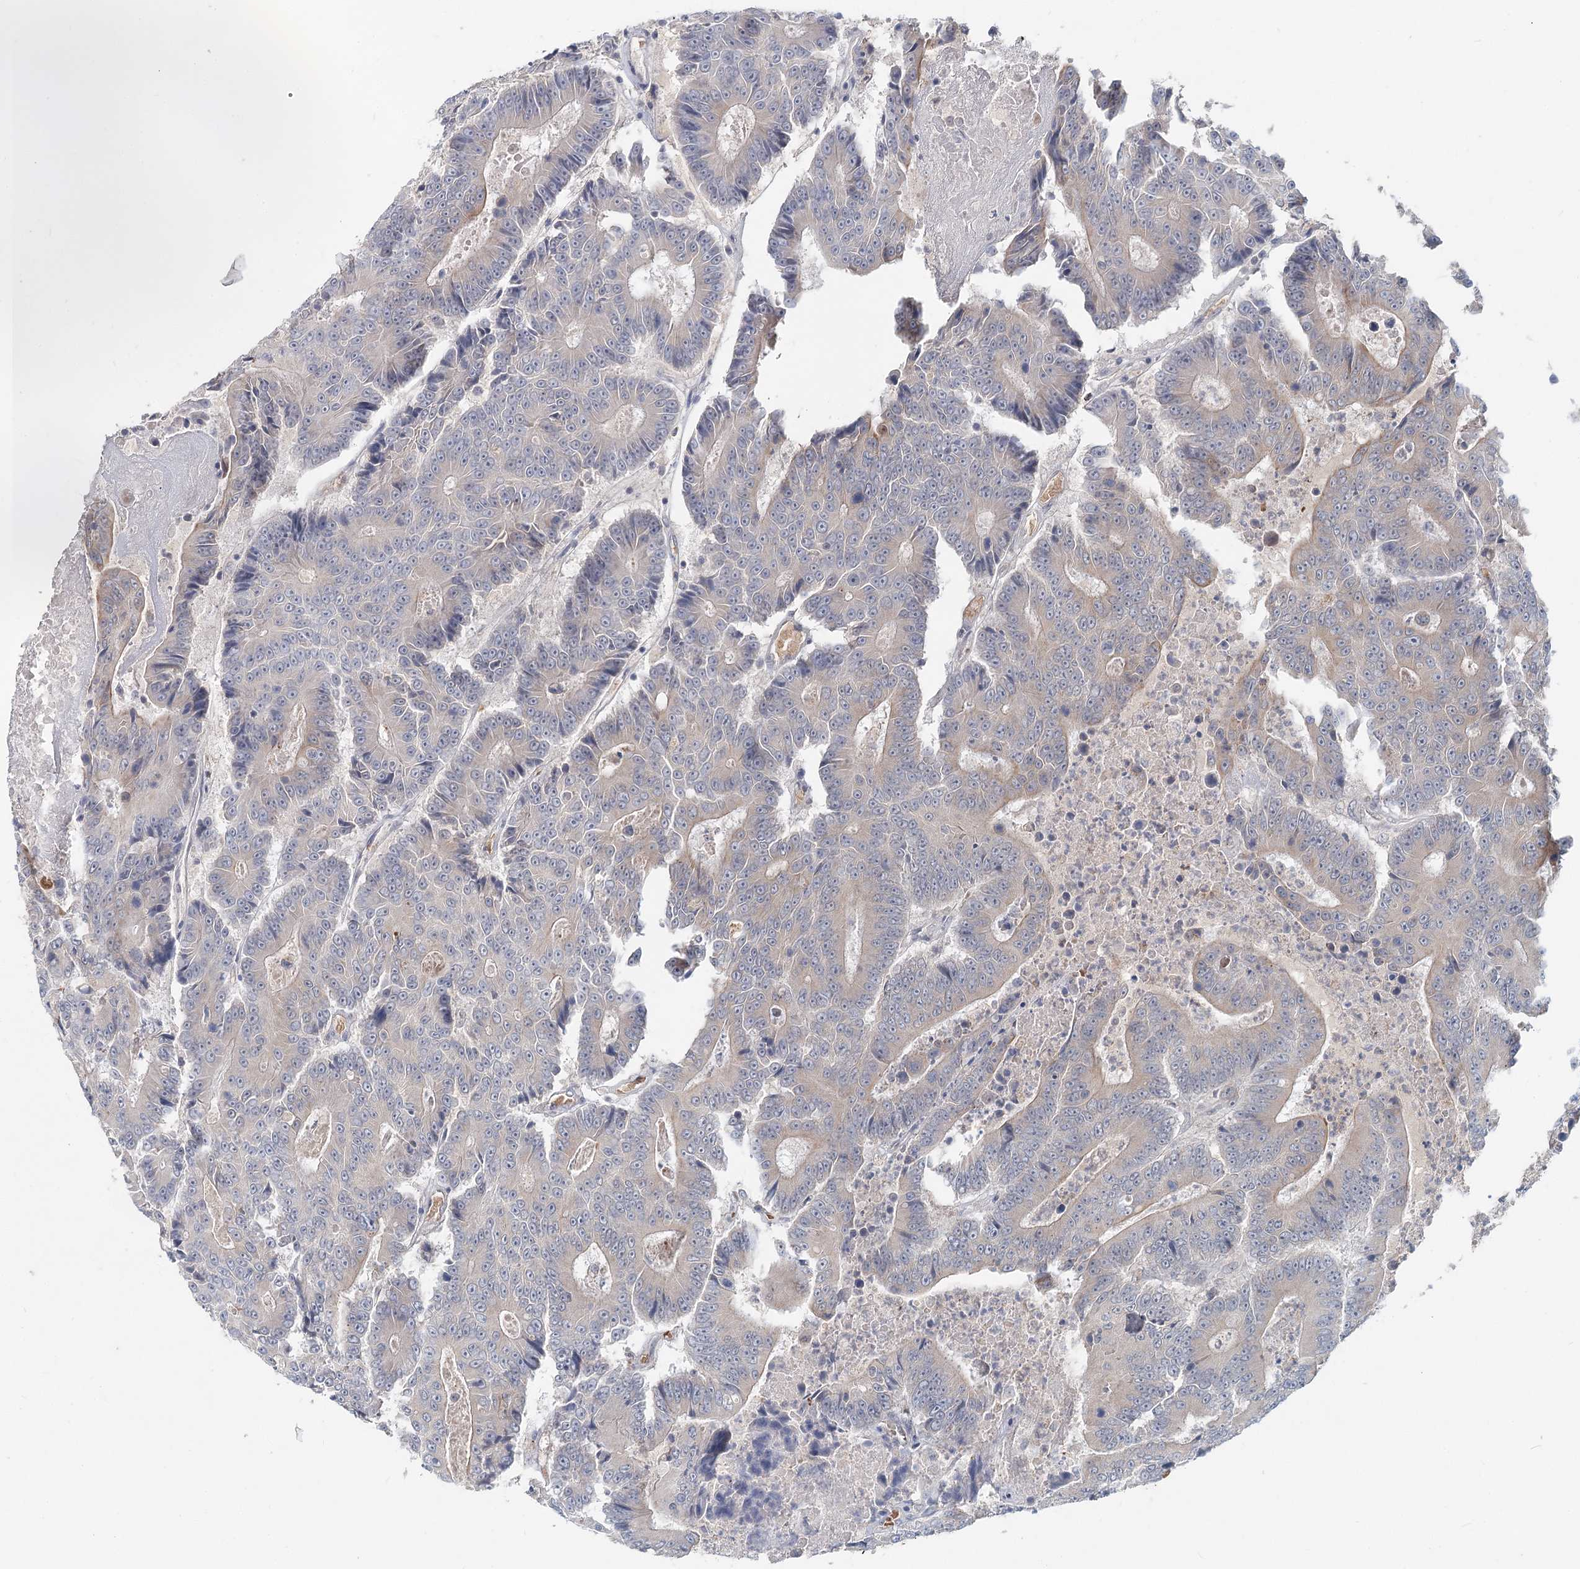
{"staining": {"intensity": "negative", "quantity": "none", "location": "none"}, "tissue": "colorectal cancer", "cell_type": "Tumor cells", "image_type": "cancer", "snomed": [{"axis": "morphology", "description": "Adenocarcinoma, NOS"}, {"axis": "topography", "description": "Colon"}], "caption": "The micrograph reveals no significant staining in tumor cells of colorectal cancer.", "gene": "FBXO7", "patient": {"sex": "male", "age": 83}}